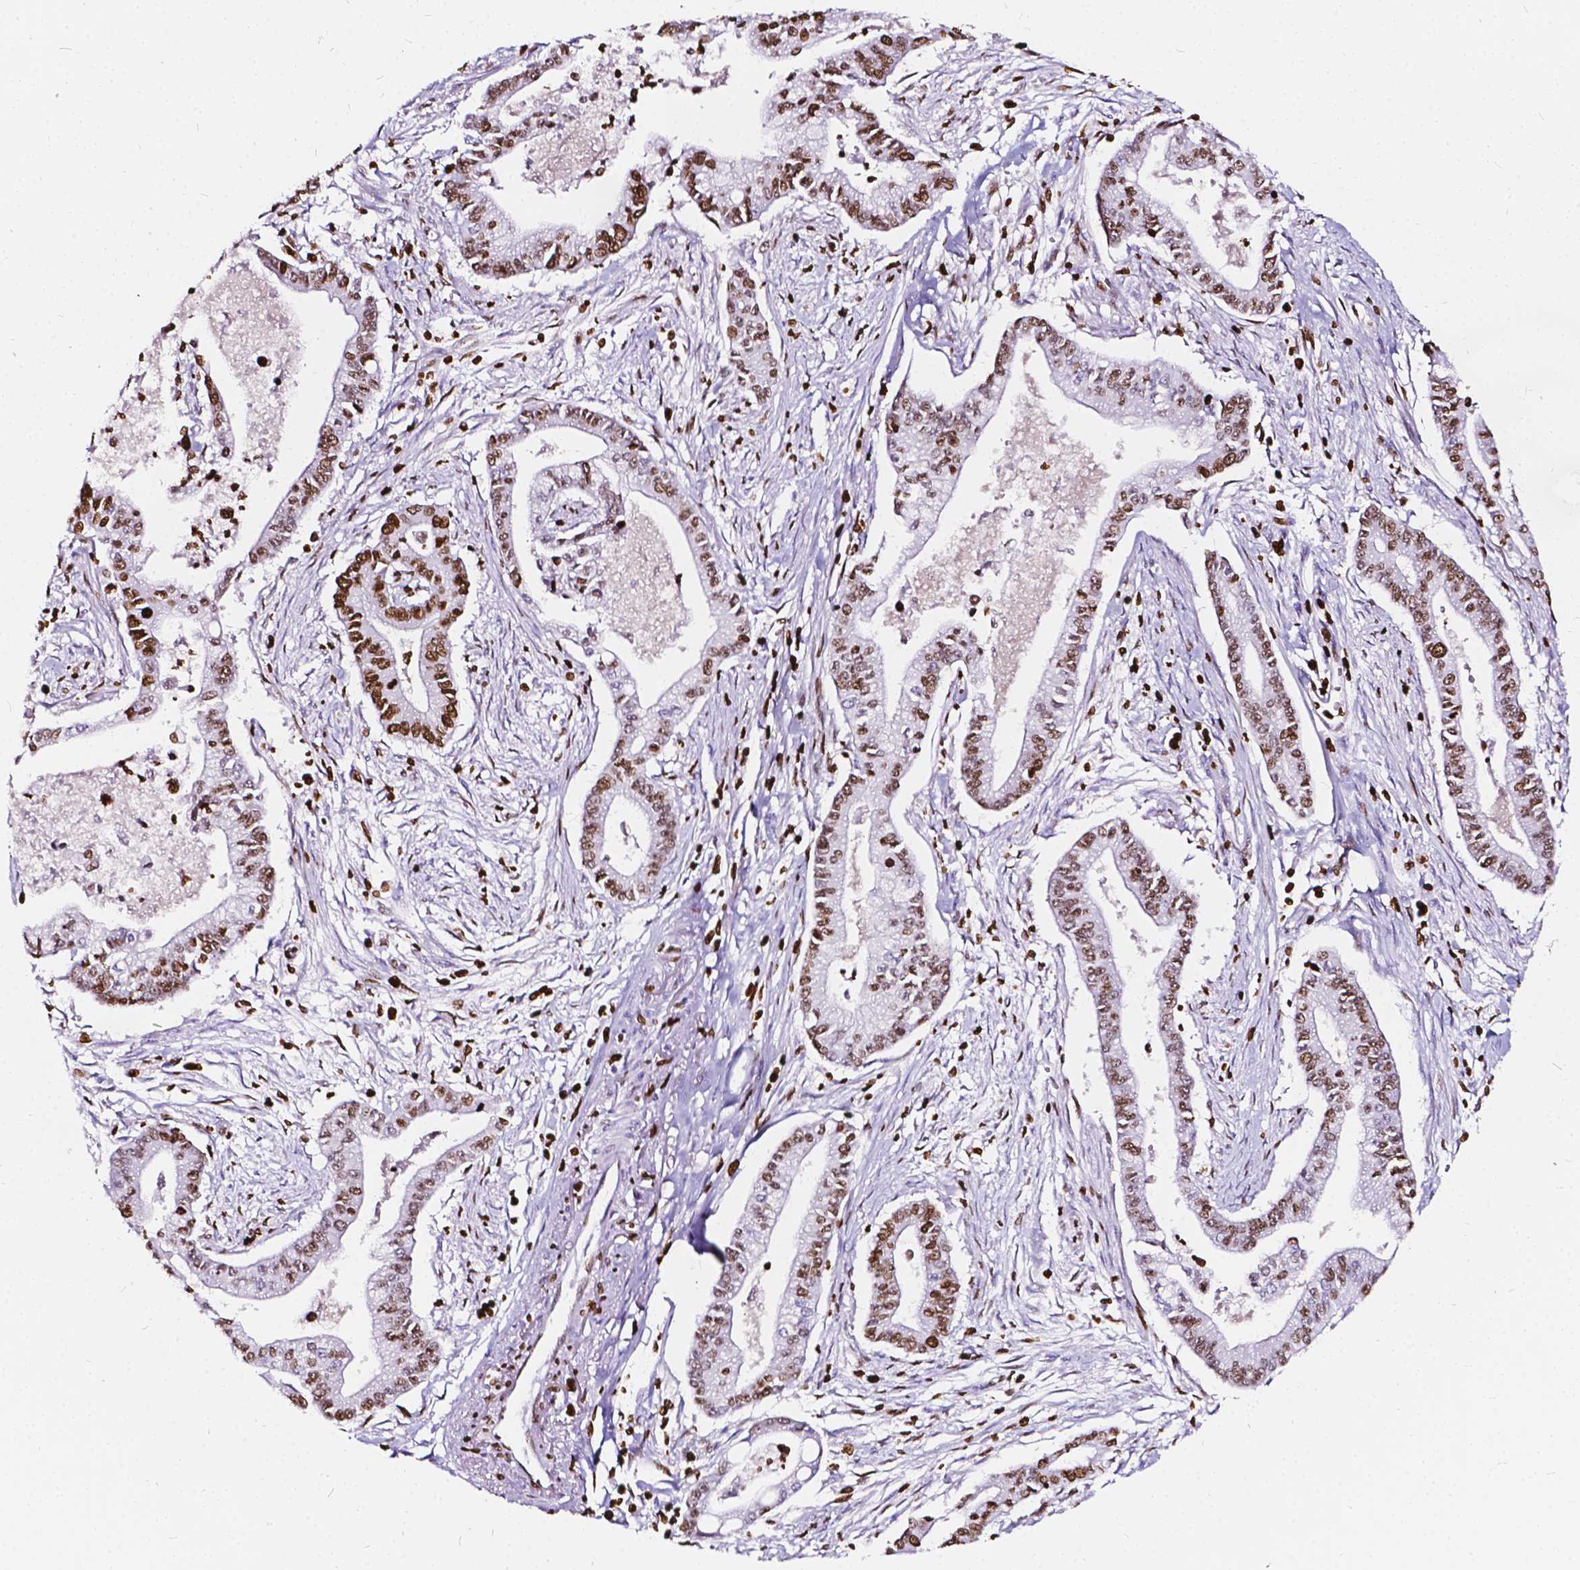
{"staining": {"intensity": "moderate", "quantity": ">75%", "location": "nuclear"}, "tissue": "pancreatic cancer", "cell_type": "Tumor cells", "image_type": "cancer", "snomed": [{"axis": "morphology", "description": "Adenocarcinoma, NOS"}, {"axis": "topography", "description": "Pancreas"}], "caption": "This micrograph reveals immunohistochemistry (IHC) staining of human pancreatic adenocarcinoma, with medium moderate nuclear expression in approximately >75% of tumor cells.", "gene": "CBY3", "patient": {"sex": "female", "age": 65}}